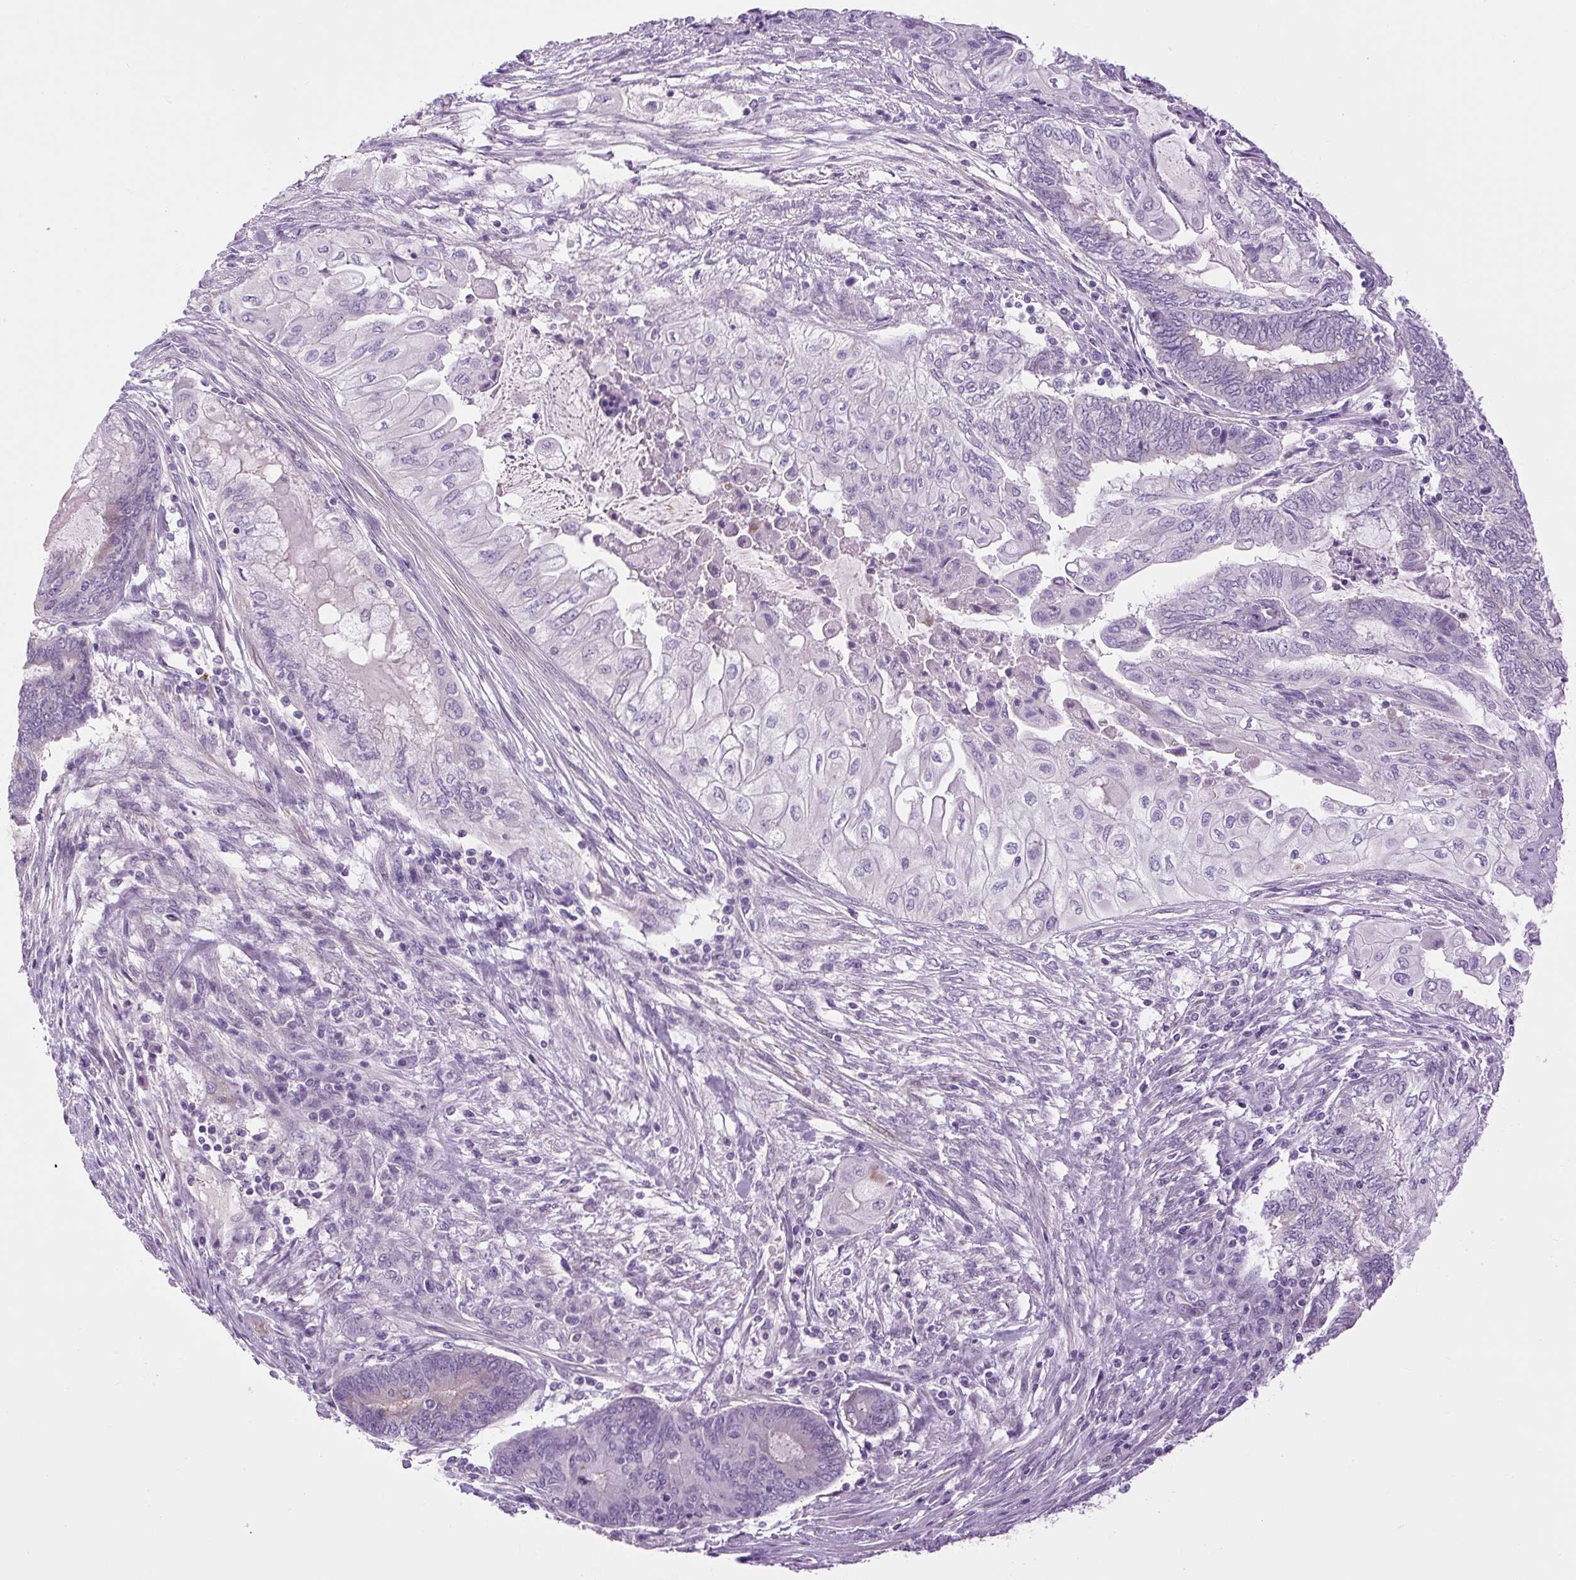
{"staining": {"intensity": "weak", "quantity": "<25%", "location": "cytoplasmic/membranous"}, "tissue": "endometrial cancer", "cell_type": "Tumor cells", "image_type": "cancer", "snomed": [{"axis": "morphology", "description": "Adenocarcinoma, NOS"}, {"axis": "topography", "description": "Uterus"}, {"axis": "topography", "description": "Endometrium"}], "caption": "Tumor cells show no significant protein positivity in endometrial cancer (adenocarcinoma).", "gene": "VWA7", "patient": {"sex": "female", "age": 70}}